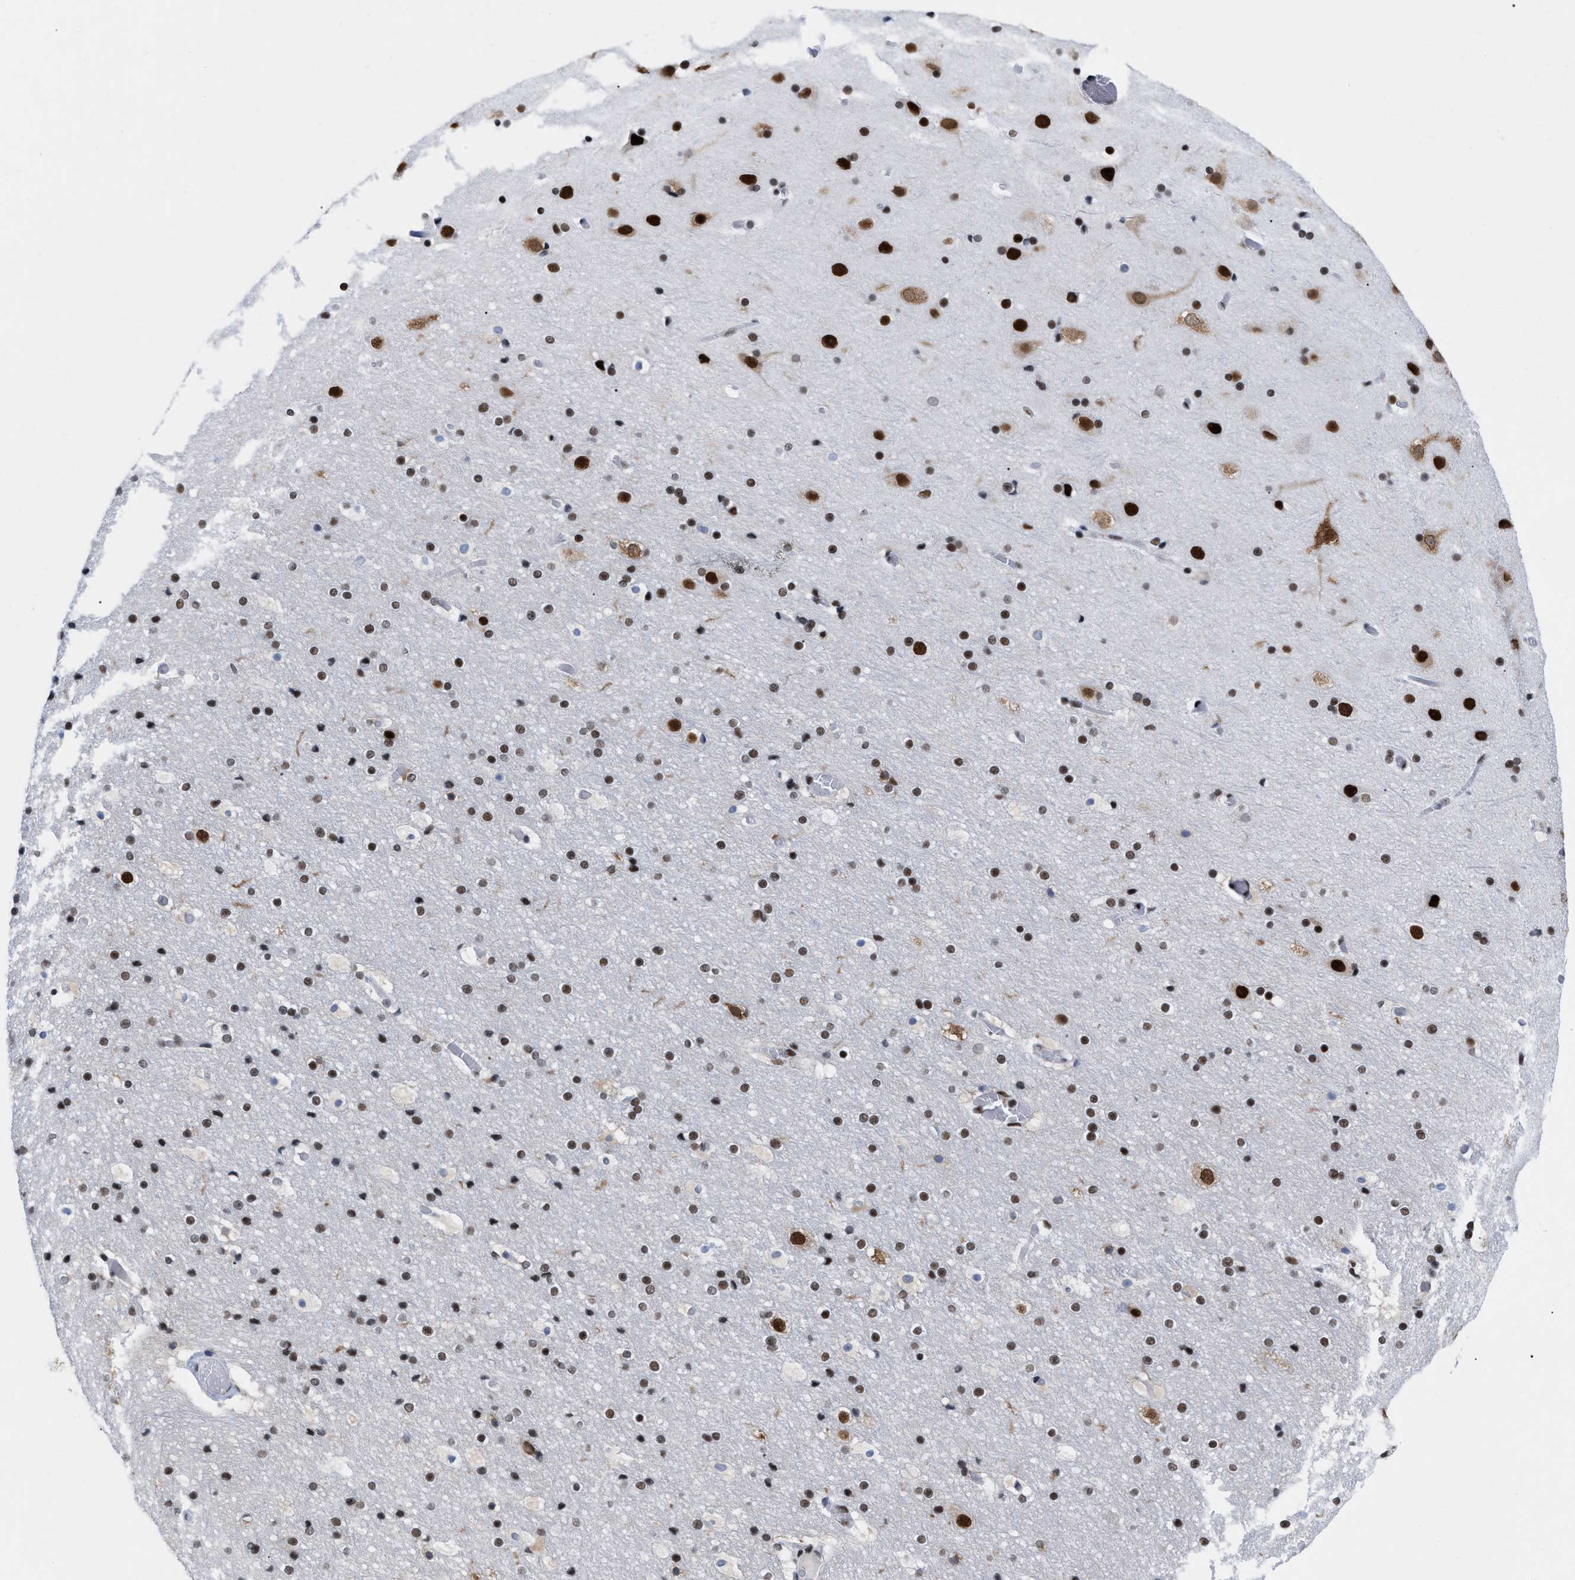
{"staining": {"intensity": "negative", "quantity": "none", "location": "none"}, "tissue": "cerebral cortex", "cell_type": "Endothelial cells", "image_type": "normal", "snomed": [{"axis": "morphology", "description": "Normal tissue, NOS"}, {"axis": "topography", "description": "Cerebral cortex"}], "caption": "The image displays no staining of endothelial cells in unremarkable cerebral cortex.", "gene": "TPR", "patient": {"sex": "male", "age": 57}}